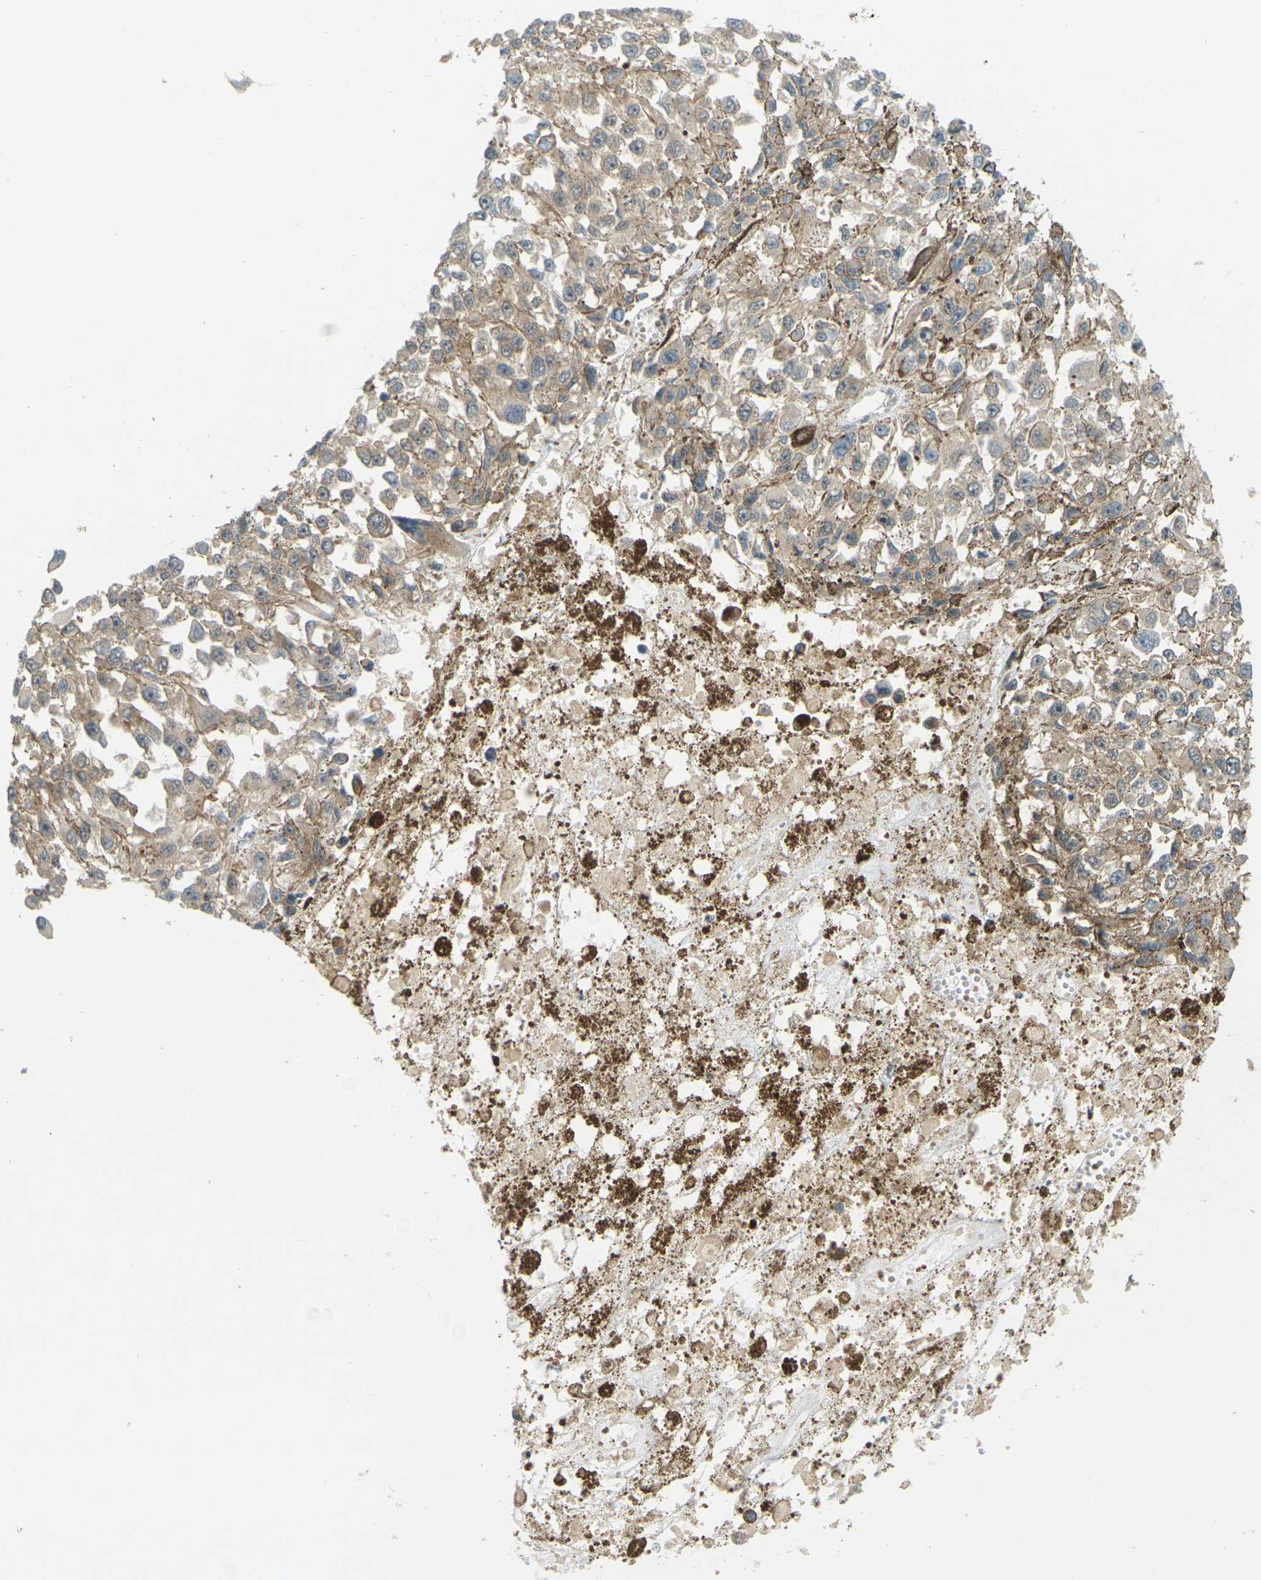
{"staining": {"intensity": "weak", "quantity": ">75%", "location": "cytoplasmic/membranous"}, "tissue": "melanoma", "cell_type": "Tumor cells", "image_type": "cancer", "snomed": [{"axis": "morphology", "description": "Malignant melanoma, Metastatic site"}, {"axis": "topography", "description": "Lymph node"}], "caption": "Malignant melanoma (metastatic site) stained with DAB (3,3'-diaminobenzidine) IHC displays low levels of weak cytoplasmic/membranous staining in approximately >75% of tumor cells.", "gene": "SOCS6", "patient": {"sex": "male", "age": 59}}